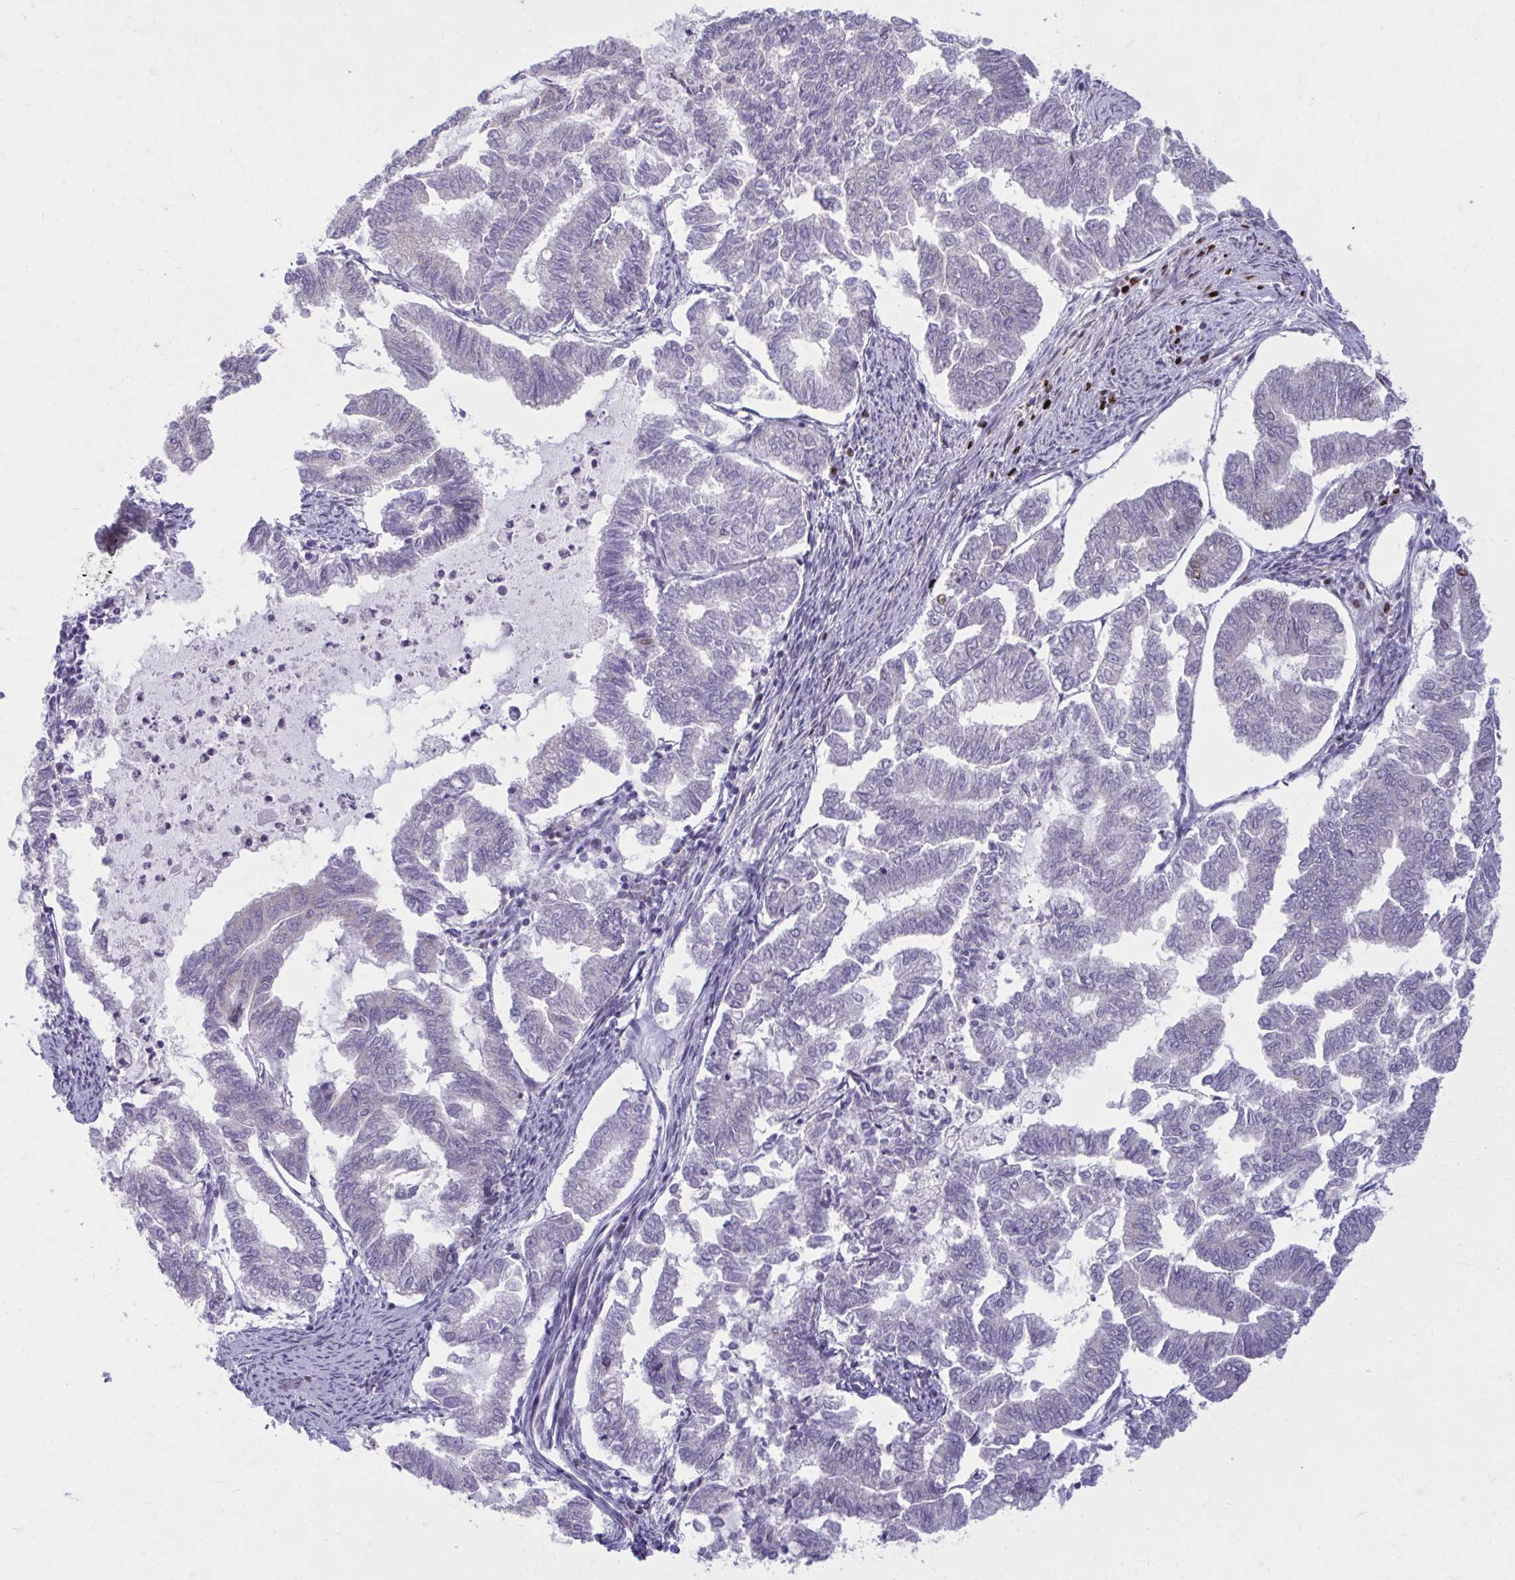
{"staining": {"intensity": "negative", "quantity": "none", "location": "none"}, "tissue": "endometrial cancer", "cell_type": "Tumor cells", "image_type": "cancer", "snomed": [{"axis": "morphology", "description": "Adenocarcinoma, NOS"}, {"axis": "topography", "description": "Endometrium"}], "caption": "A micrograph of human endometrial cancer is negative for staining in tumor cells.", "gene": "RAB6B", "patient": {"sex": "female", "age": 79}}